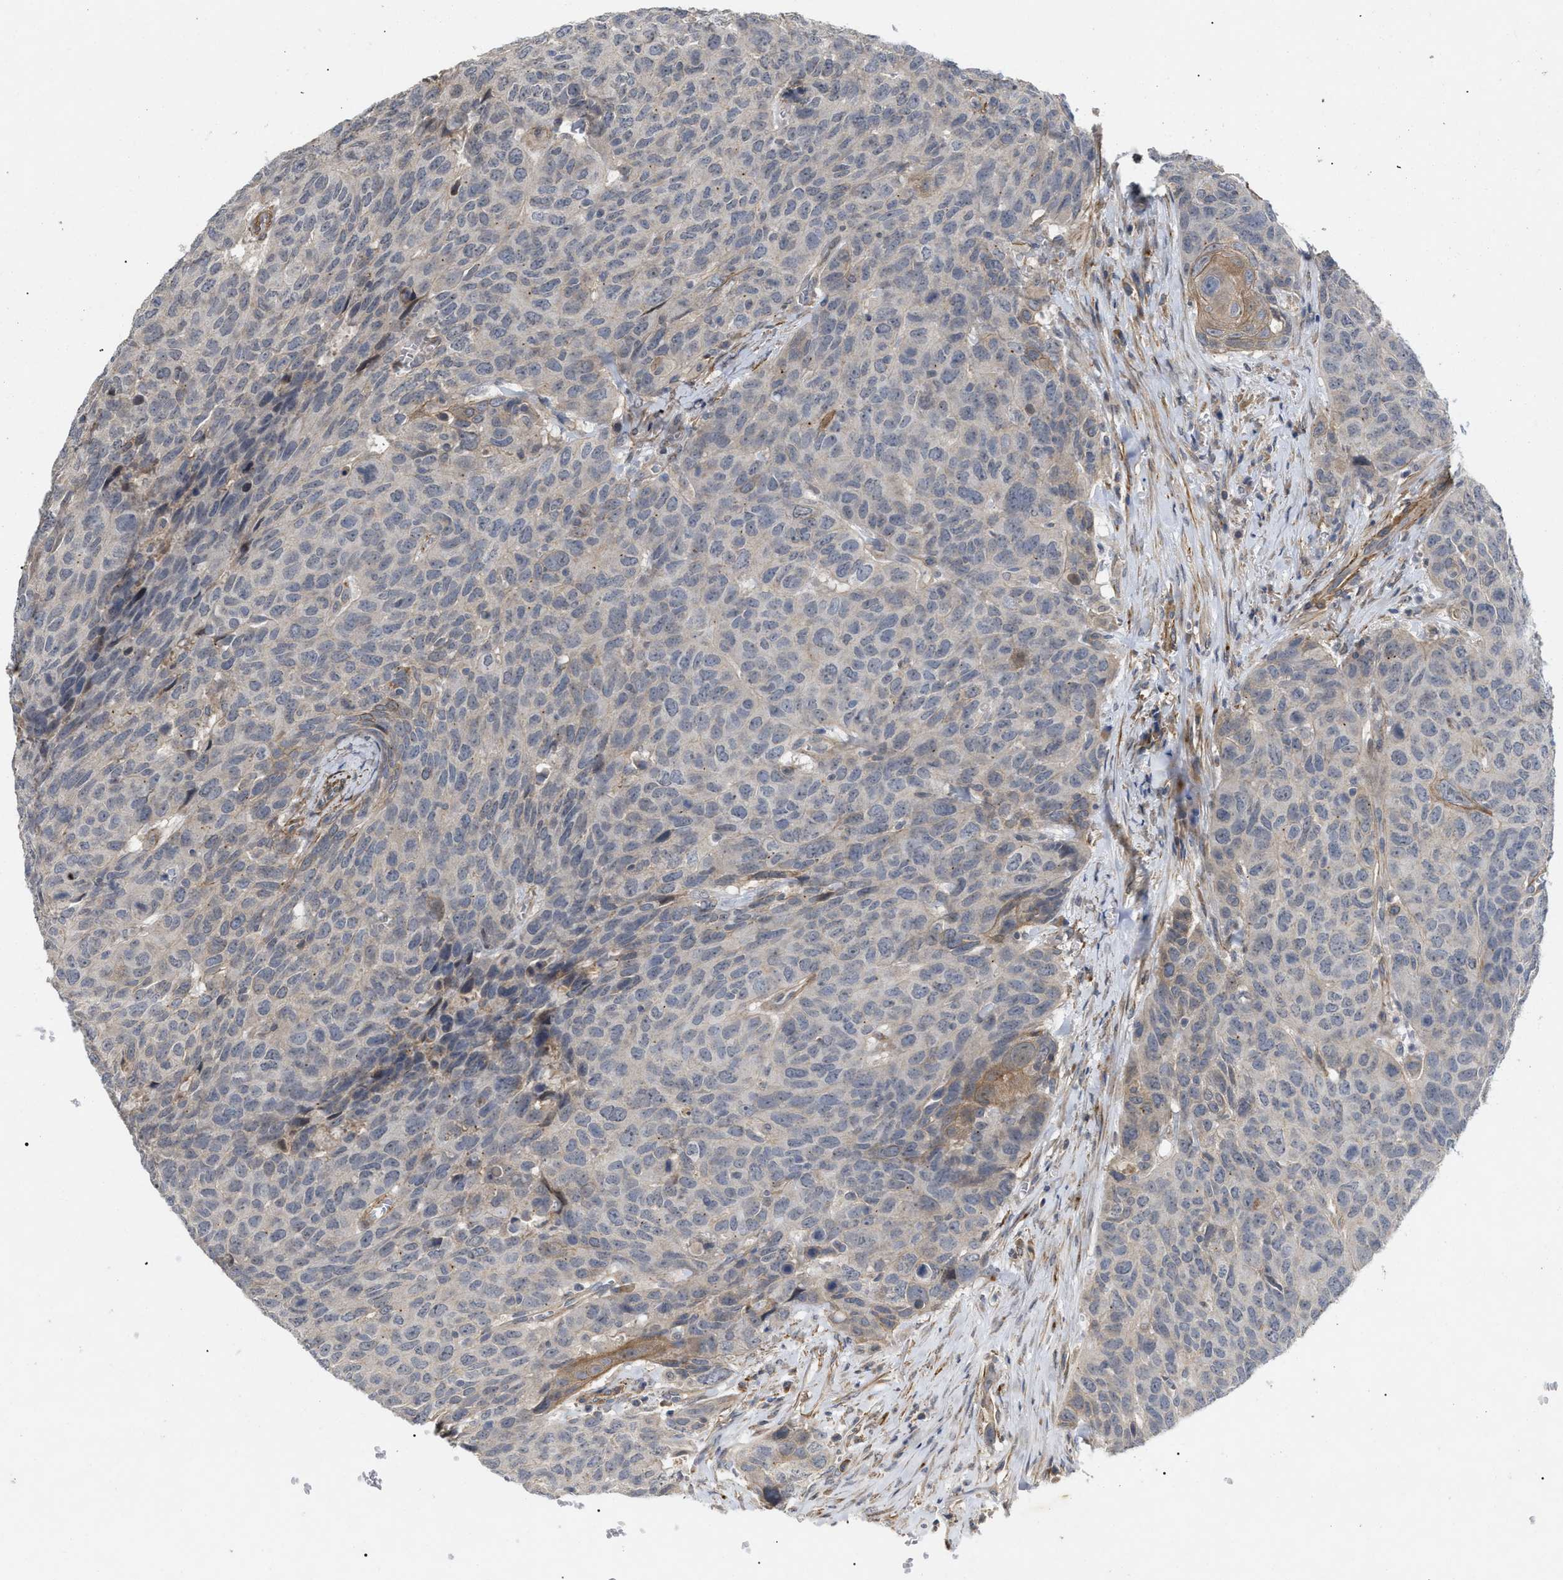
{"staining": {"intensity": "negative", "quantity": "none", "location": "none"}, "tissue": "head and neck cancer", "cell_type": "Tumor cells", "image_type": "cancer", "snomed": [{"axis": "morphology", "description": "Squamous cell carcinoma, NOS"}, {"axis": "topography", "description": "Head-Neck"}], "caption": "Tumor cells are negative for protein expression in human head and neck cancer.", "gene": "ST6GALNAC6", "patient": {"sex": "male", "age": 66}}